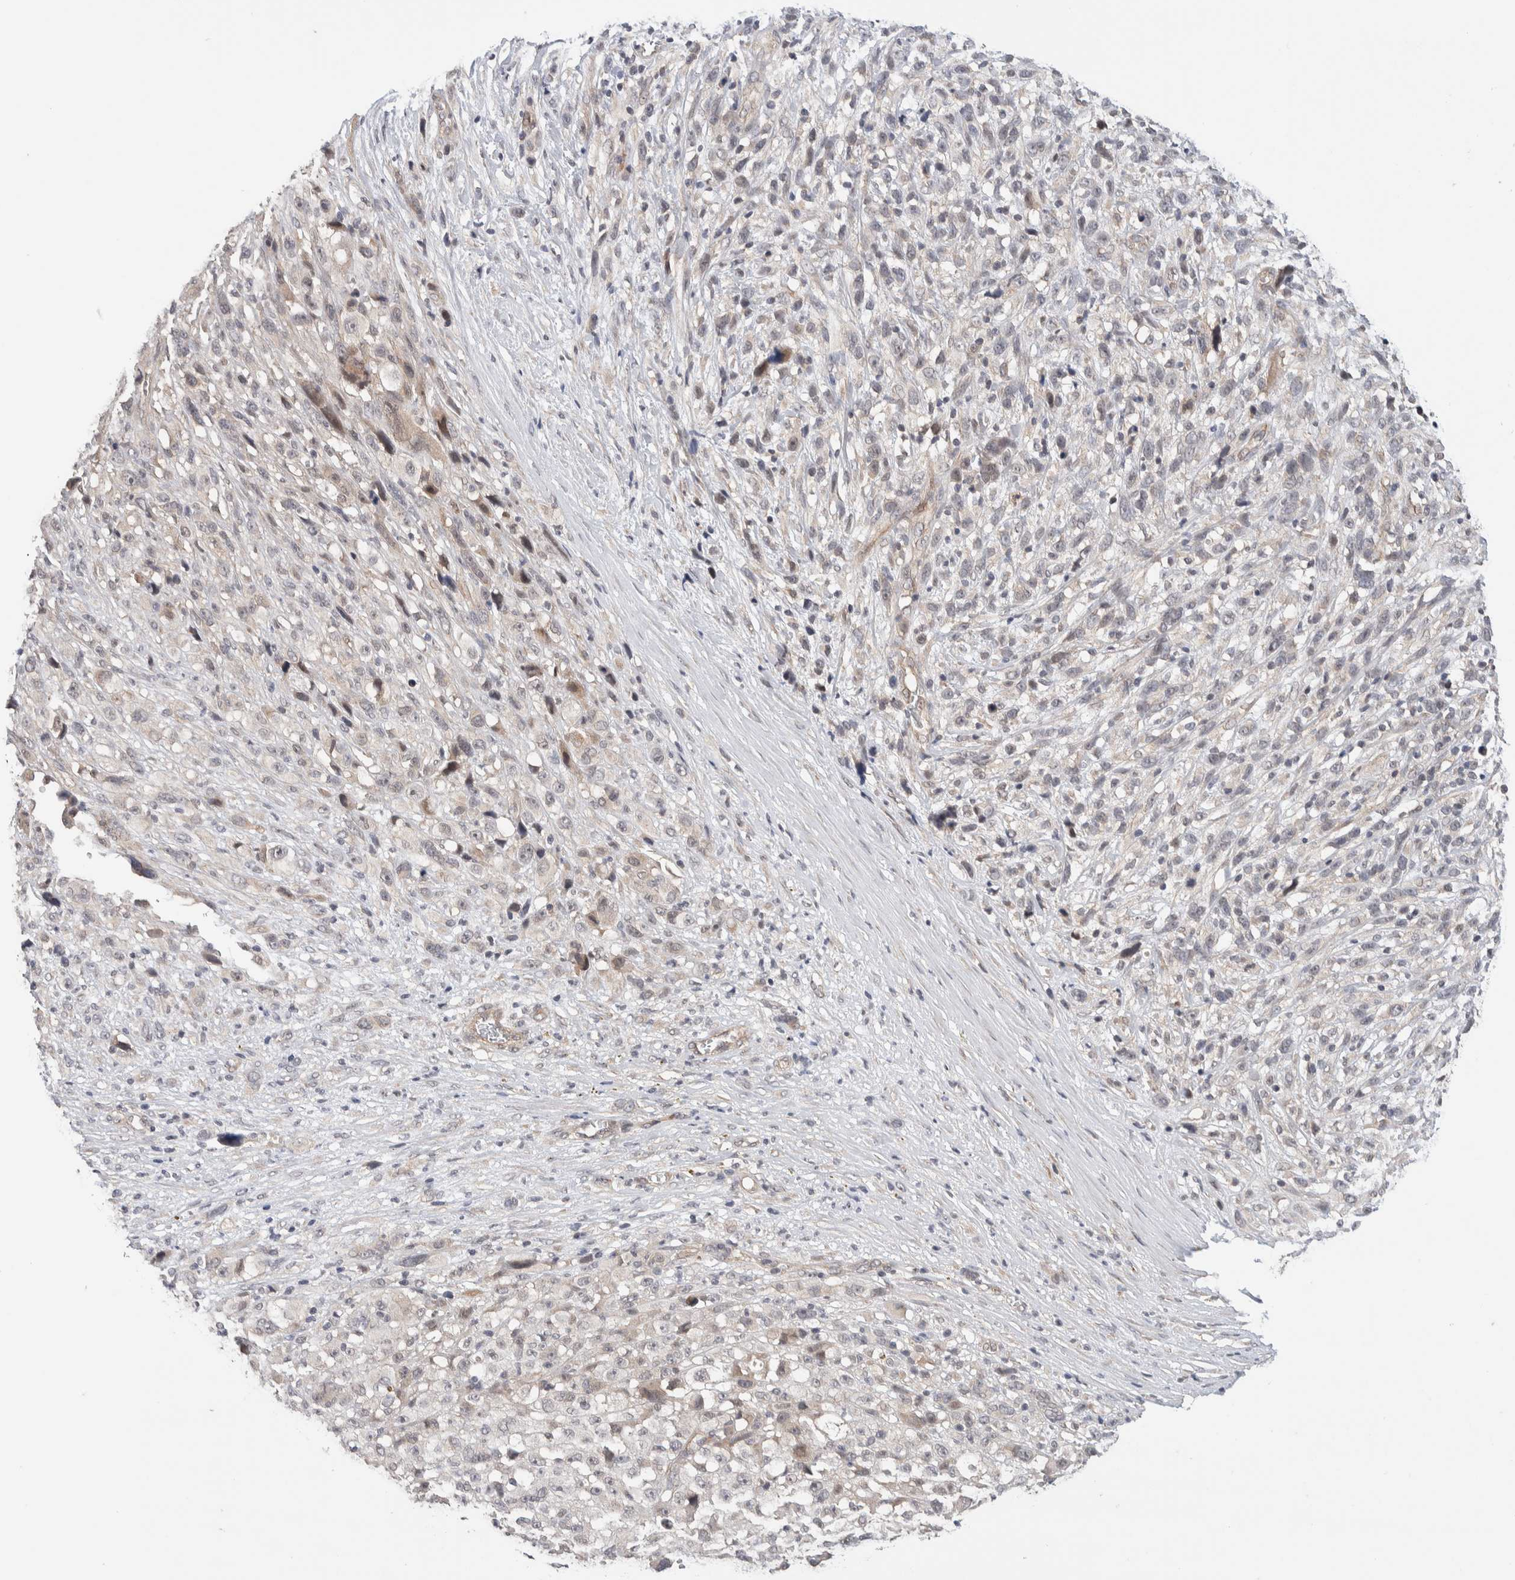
{"staining": {"intensity": "negative", "quantity": "none", "location": "none"}, "tissue": "melanoma", "cell_type": "Tumor cells", "image_type": "cancer", "snomed": [{"axis": "morphology", "description": "Malignant melanoma, NOS"}, {"axis": "topography", "description": "Skin"}], "caption": "High magnification brightfield microscopy of malignant melanoma stained with DAB (3,3'-diaminobenzidine) (brown) and counterstained with hematoxylin (blue): tumor cells show no significant positivity. (Brightfield microscopy of DAB (3,3'-diaminobenzidine) IHC at high magnification).", "gene": "PRDM15", "patient": {"sex": "female", "age": 55}}